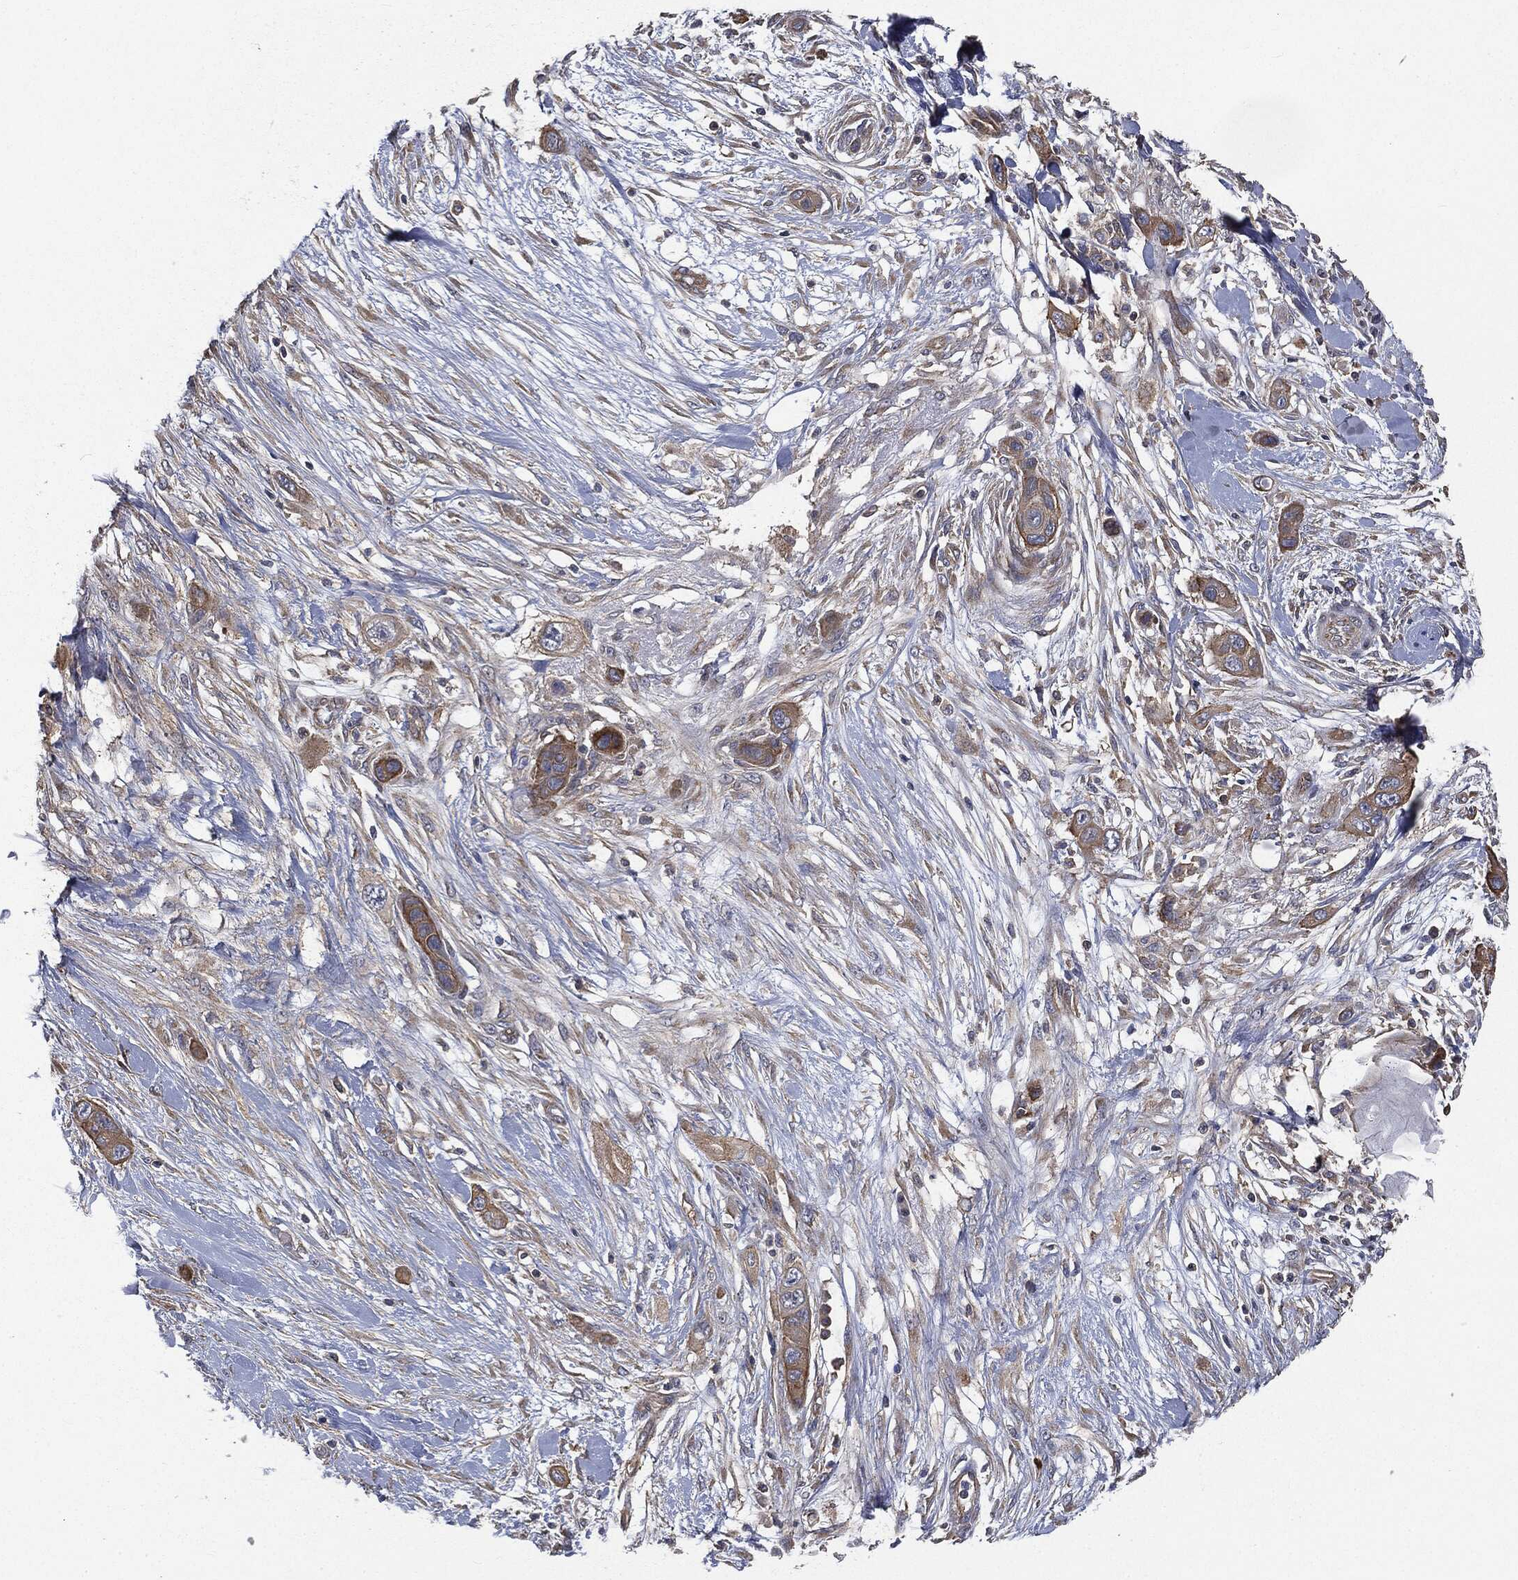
{"staining": {"intensity": "moderate", "quantity": ">75%", "location": "cytoplasmic/membranous"}, "tissue": "skin cancer", "cell_type": "Tumor cells", "image_type": "cancer", "snomed": [{"axis": "morphology", "description": "Squamous cell carcinoma, NOS"}, {"axis": "topography", "description": "Skin"}], "caption": "This is a photomicrograph of immunohistochemistry (IHC) staining of skin cancer (squamous cell carcinoma), which shows moderate staining in the cytoplasmic/membranous of tumor cells.", "gene": "EPS15L1", "patient": {"sex": "male", "age": 79}}